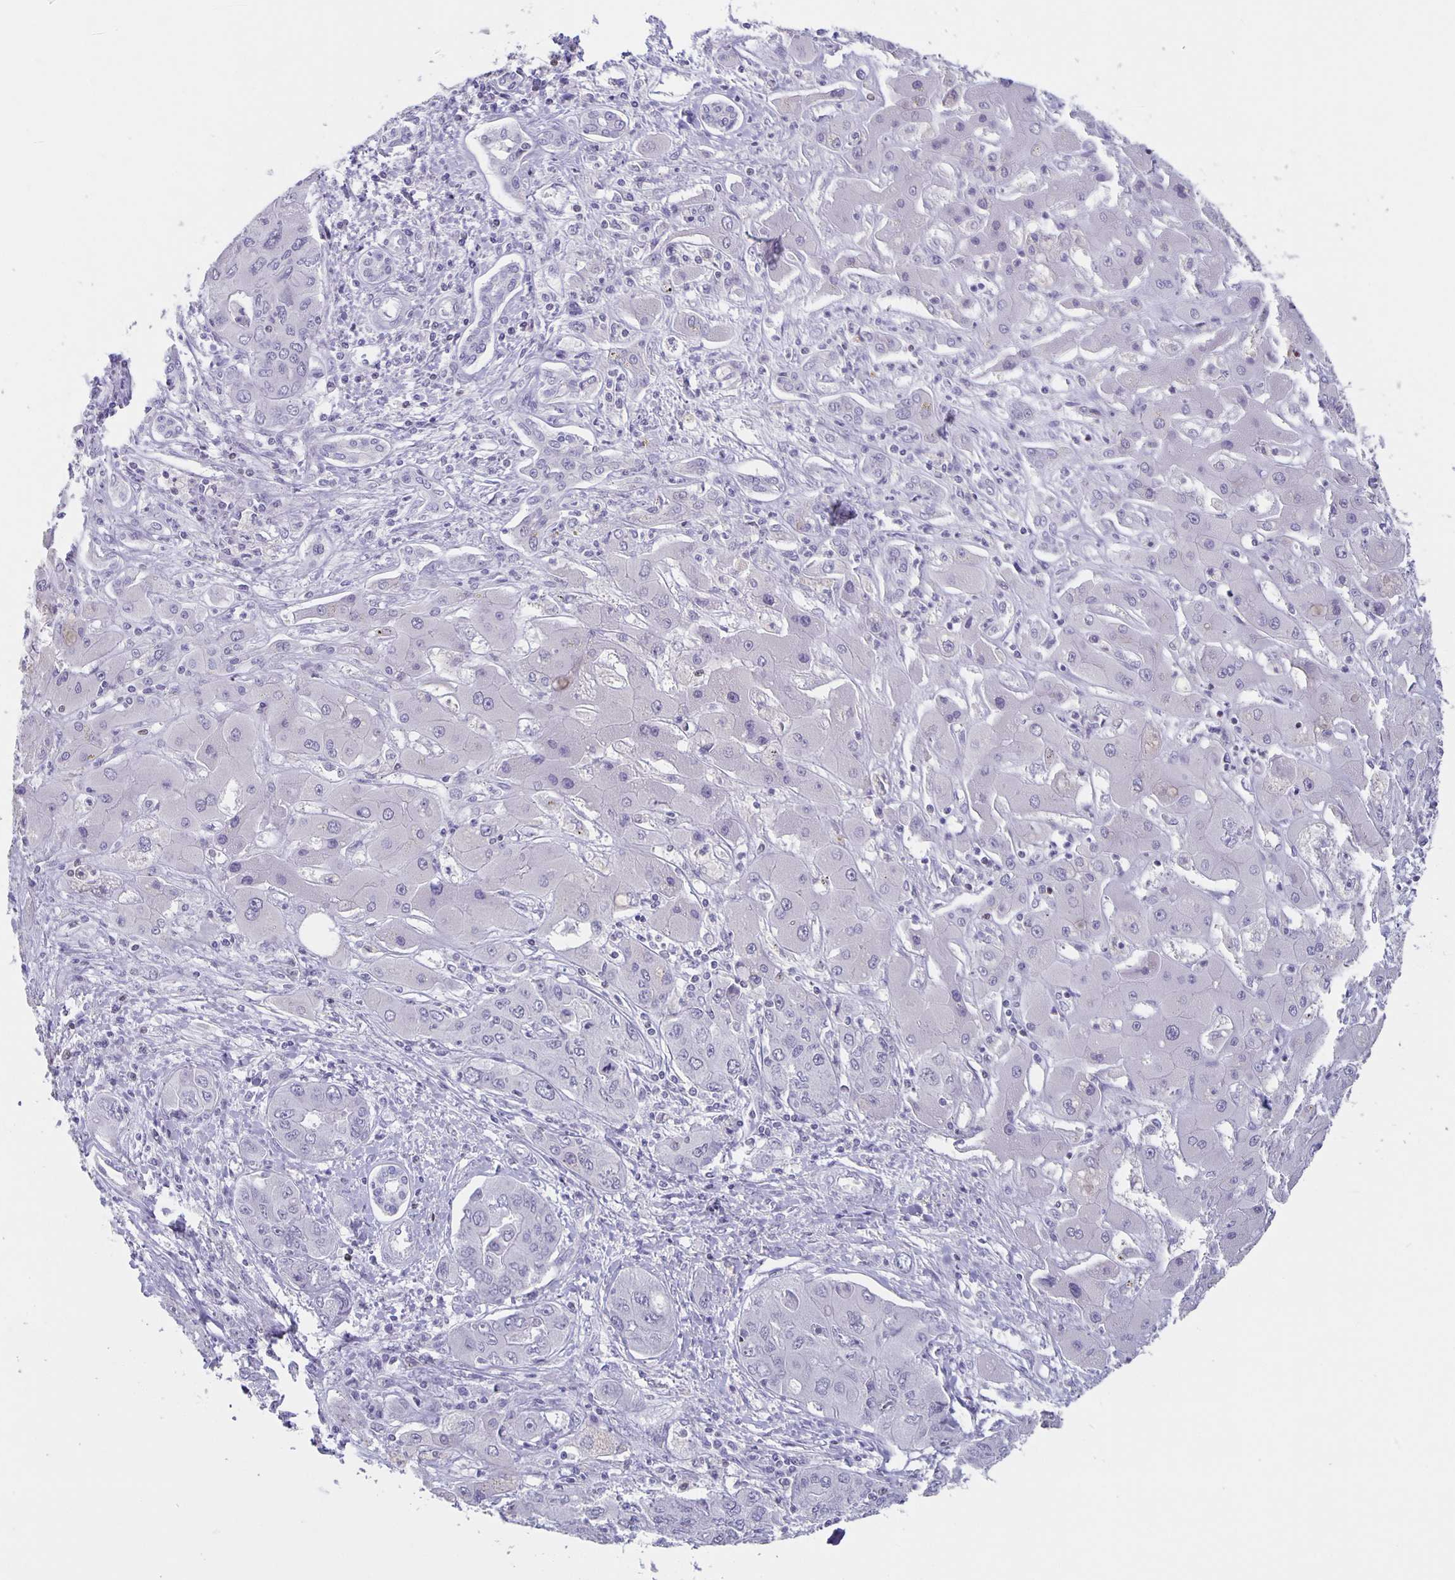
{"staining": {"intensity": "negative", "quantity": "none", "location": "none"}, "tissue": "liver cancer", "cell_type": "Tumor cells", "image_type": "cancer", "snomed": [{"axis": "morphology", "description": "Cholangiocarcinoma"}, {"axis": "topography", "description": "Liver"}], "caption": "Histopathology image shows no protein positivity in tumor cells of liver cancer (cholangiocarcinoma) tissue.", "gene": "SATB2", "patient": {"sex": "male", "age": 67}}